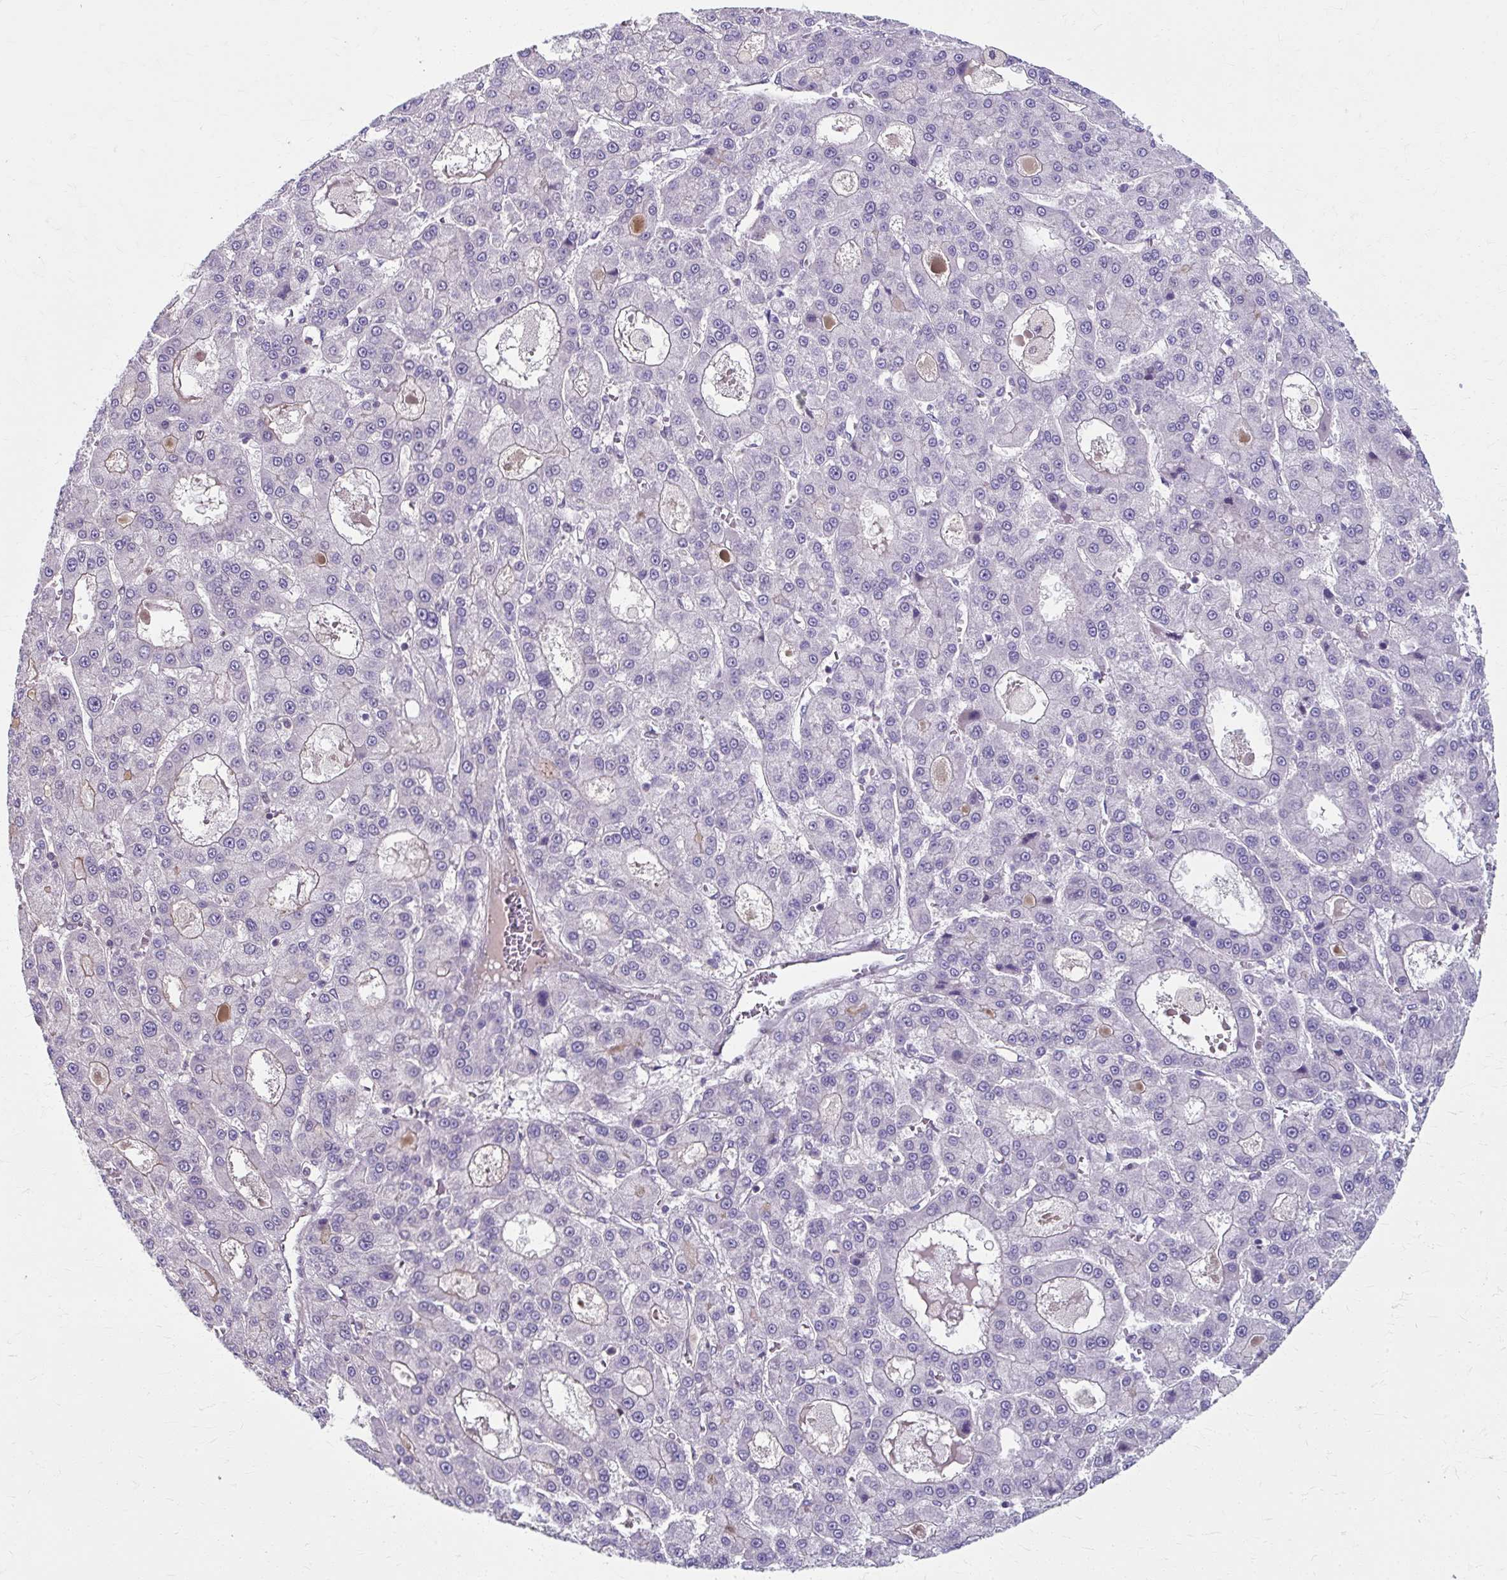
{"staining": {"intensity": "negative", "quantity": "none", "location": "none"}, "tissue": "liver cancer", "cell_type": "Tumor cells", "image_type": "cancer", "snomed": [{"axis": "morphology", "description": "Carcinoma, Hepatocellular, NOS"}, {"axis": "topography", "description": "Liver"}], "caption": "Tumor cells are negative for brown protein staining in hepatocellular carcinoma (liver).", "gene": "ZNF555", "patient": {"sex": "male", "age": 70}}